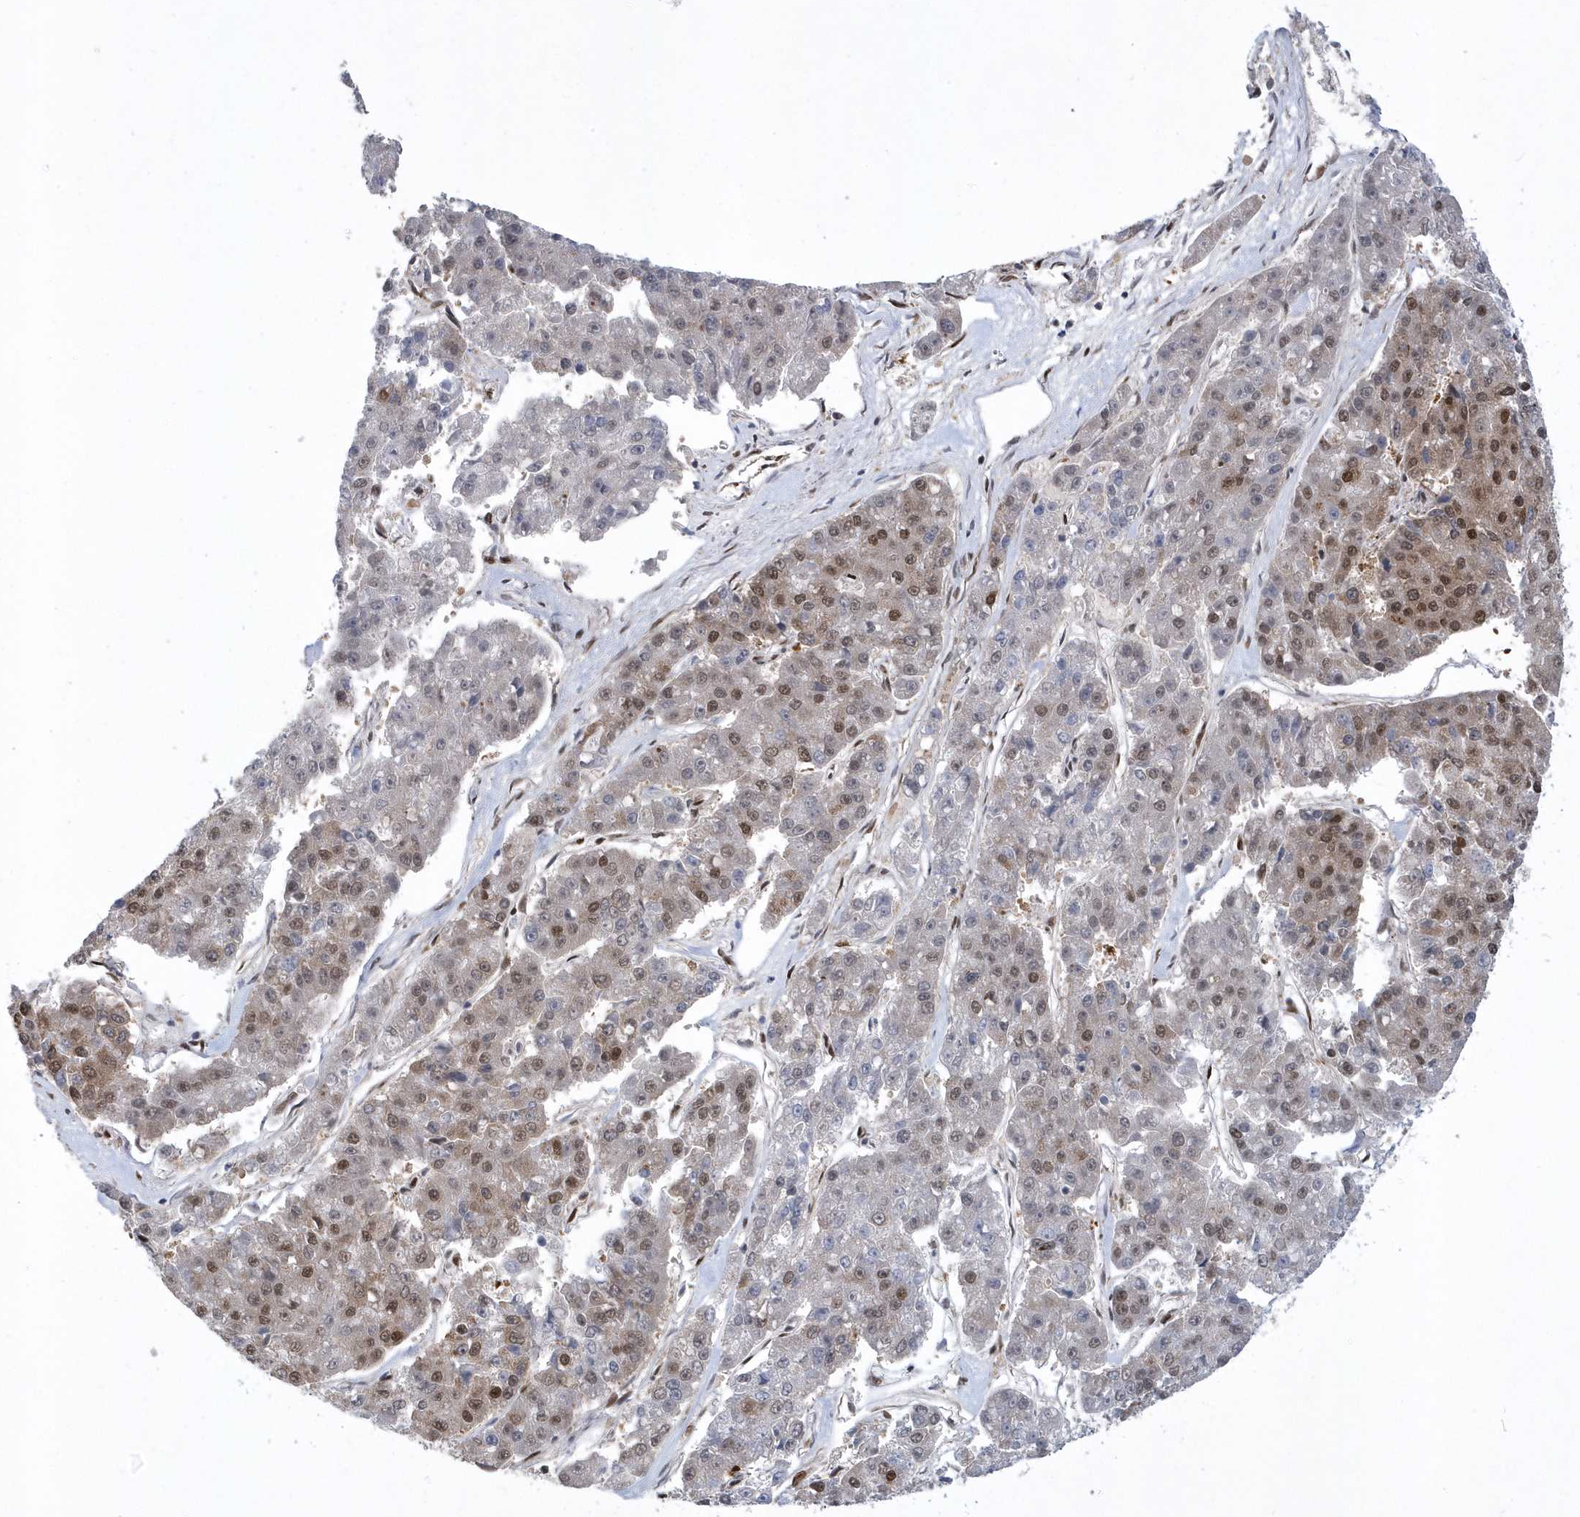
{"staining": {"intensity": "strong", "quantity": "25%-75%", "location": "cytoplasmic/membranous,nuclear"}, "tissue": "pancreatic cancer", "cell_type": "Tumor cells", "image_type": "cancer", "snomed": [{"axis": "morphology", "description": "Adenocarcinoma, NOS"}, {"axis": "topography", "description": "Pancreas"}], "caption": "Immunohistochemistry (IHC) histopathology image of neoplastic tissue: human pancreatic cancer stained using immunohistochemistry (IHC) exhibits high levels of strong protein expression localized specifically in the cytoplasmic/membranous and nuclear of tumor cells, appearing as a cytoplasmic/membranous and nuclear brown color.", "gene": "PHF1", "patient": {"sex": "male", "age": 50}}